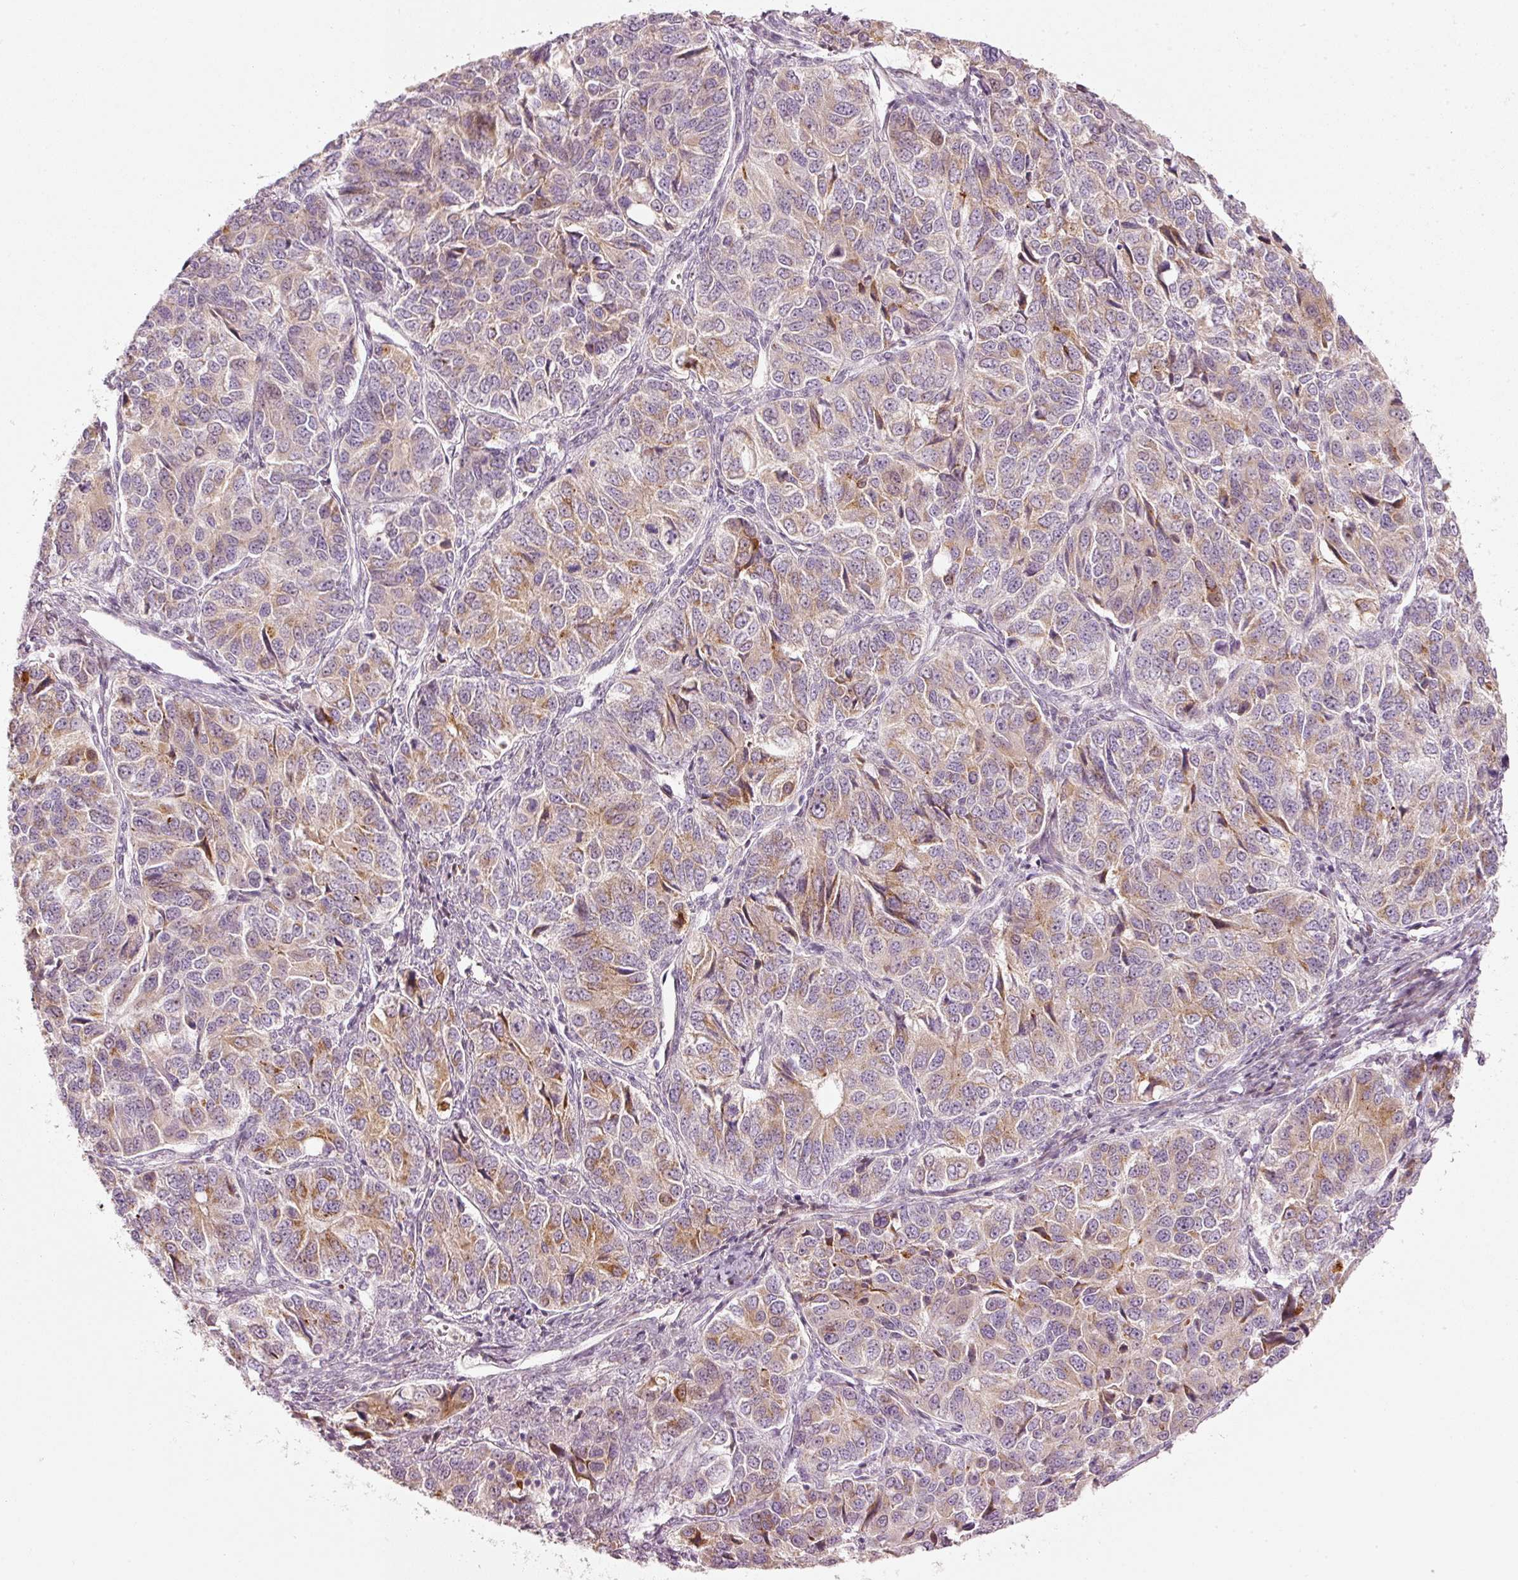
{"staining": {"intensity": "weak", "quantity": "25%-75%", "location": "cytoplasmic/membranous"}, "tissue": "ovarian cancer", "cell_type": "Tumor cells", "image_type": "cancer", "snomed": [{"axis": "morphology", "description": "Carcinoma, endometroid"}, {"axis": "topography", "description": "Ovary"}], "caption": "Human ovarian endometroid carcinoma stained for a protein (brown) exhibits weak cytoplasmic/membranous positive staining in about 25%-75% of tumor cells.", "gene": "SLC20A1", "patient": {"sex": "female", "age": 51}}